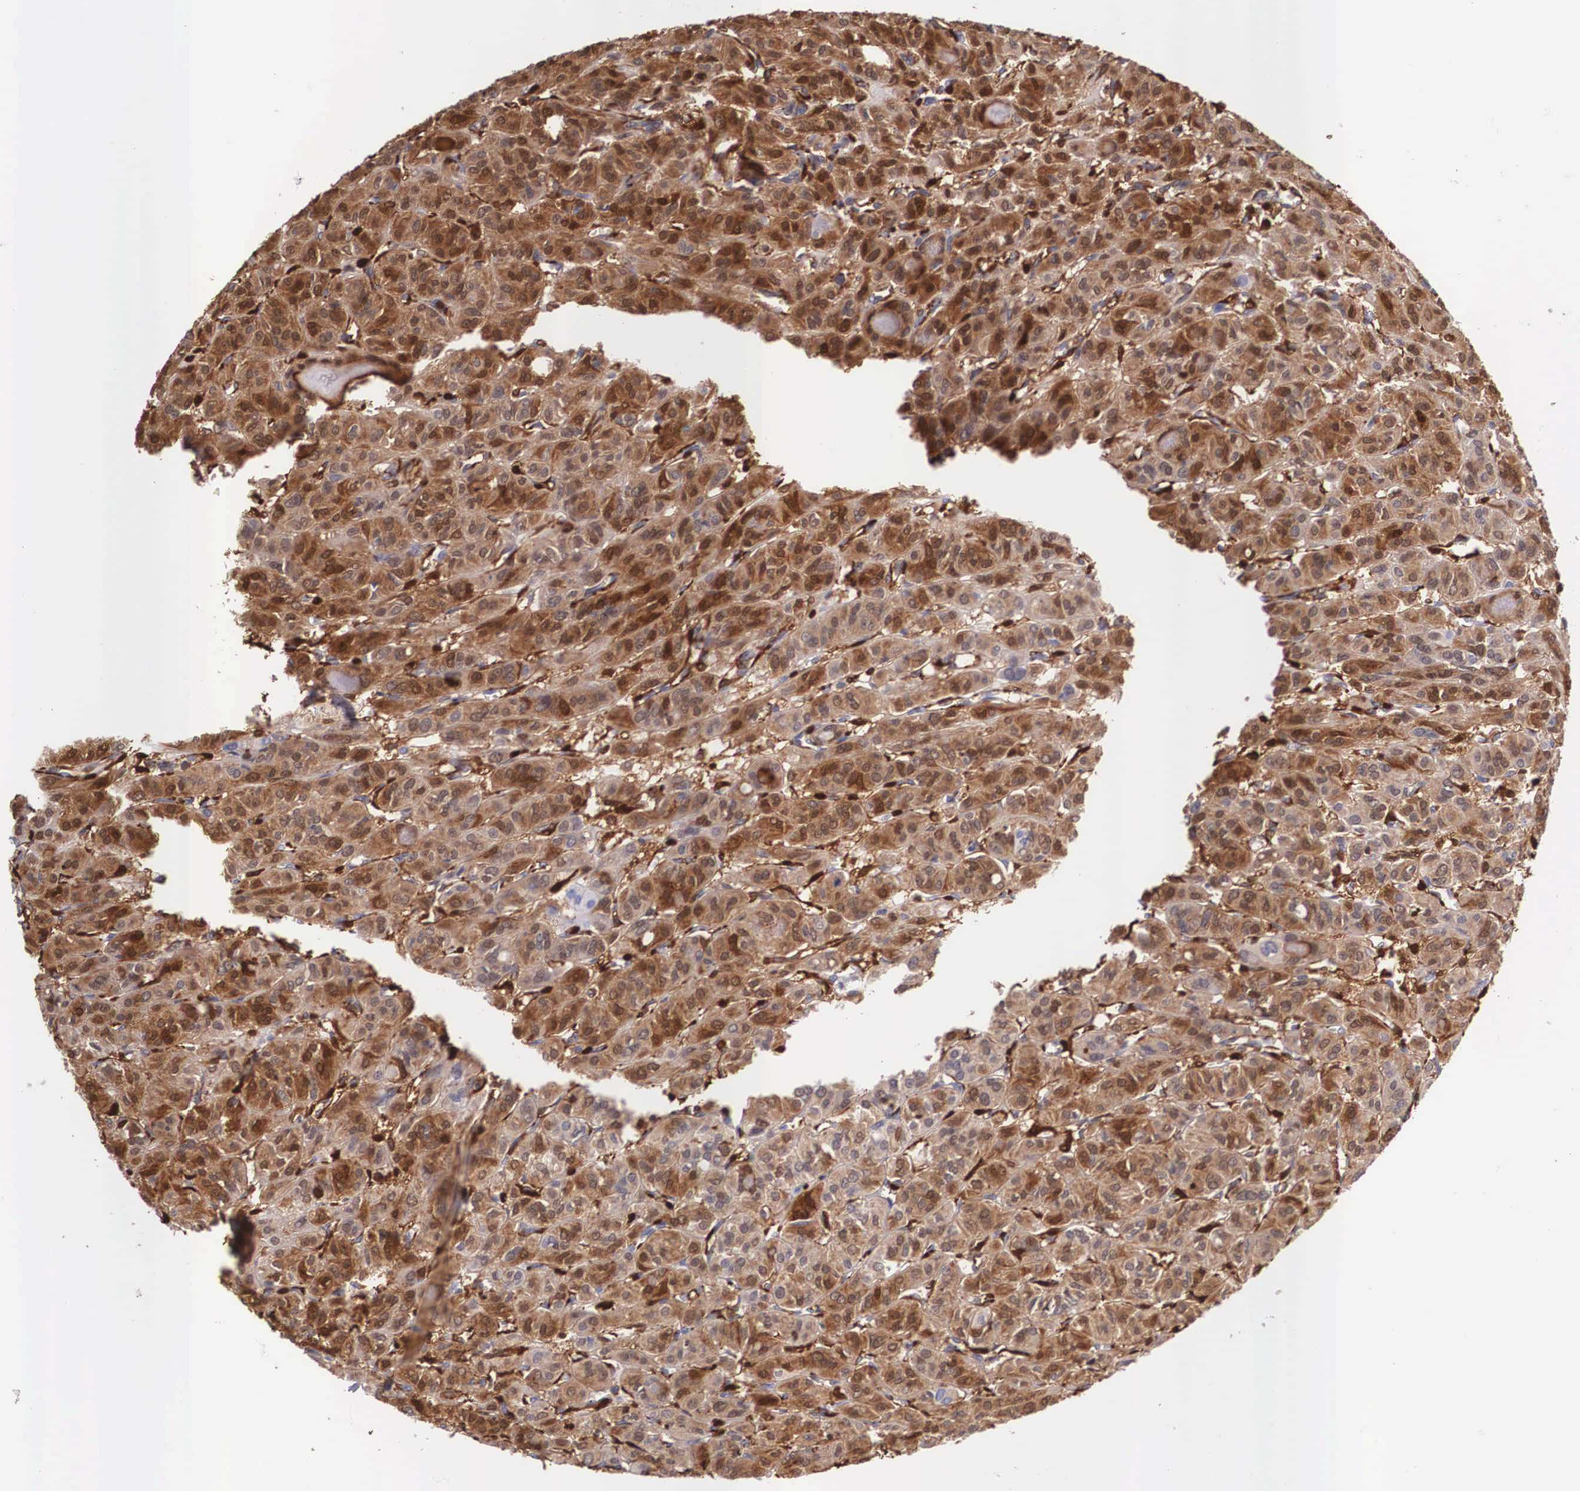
{"staining": {"intensity": "moderate", "quantity": ">75%", "location": "cytoplasmic/membranous,nuclear"}, "tissue": "thyroid cancer", "cell_type": "Tumor cells", "image_type": "cancer", "snomed": [{"axis": "morphology", "description": "Follicular adenoma carcinoma, NOS"}, {"axis": "topography", "description": "Thyroid gland"}], "caption": "Immunohistochemistry (DAB (3,3'-diaminobenzidine)) staining of human thyroid cancer displays moderate cytoplasmic/membranous and nuclear protein expression in approximately >75% of tumor cells.", "gene": "LGALS1", "patient": {"sex": "female", "age": 71}}